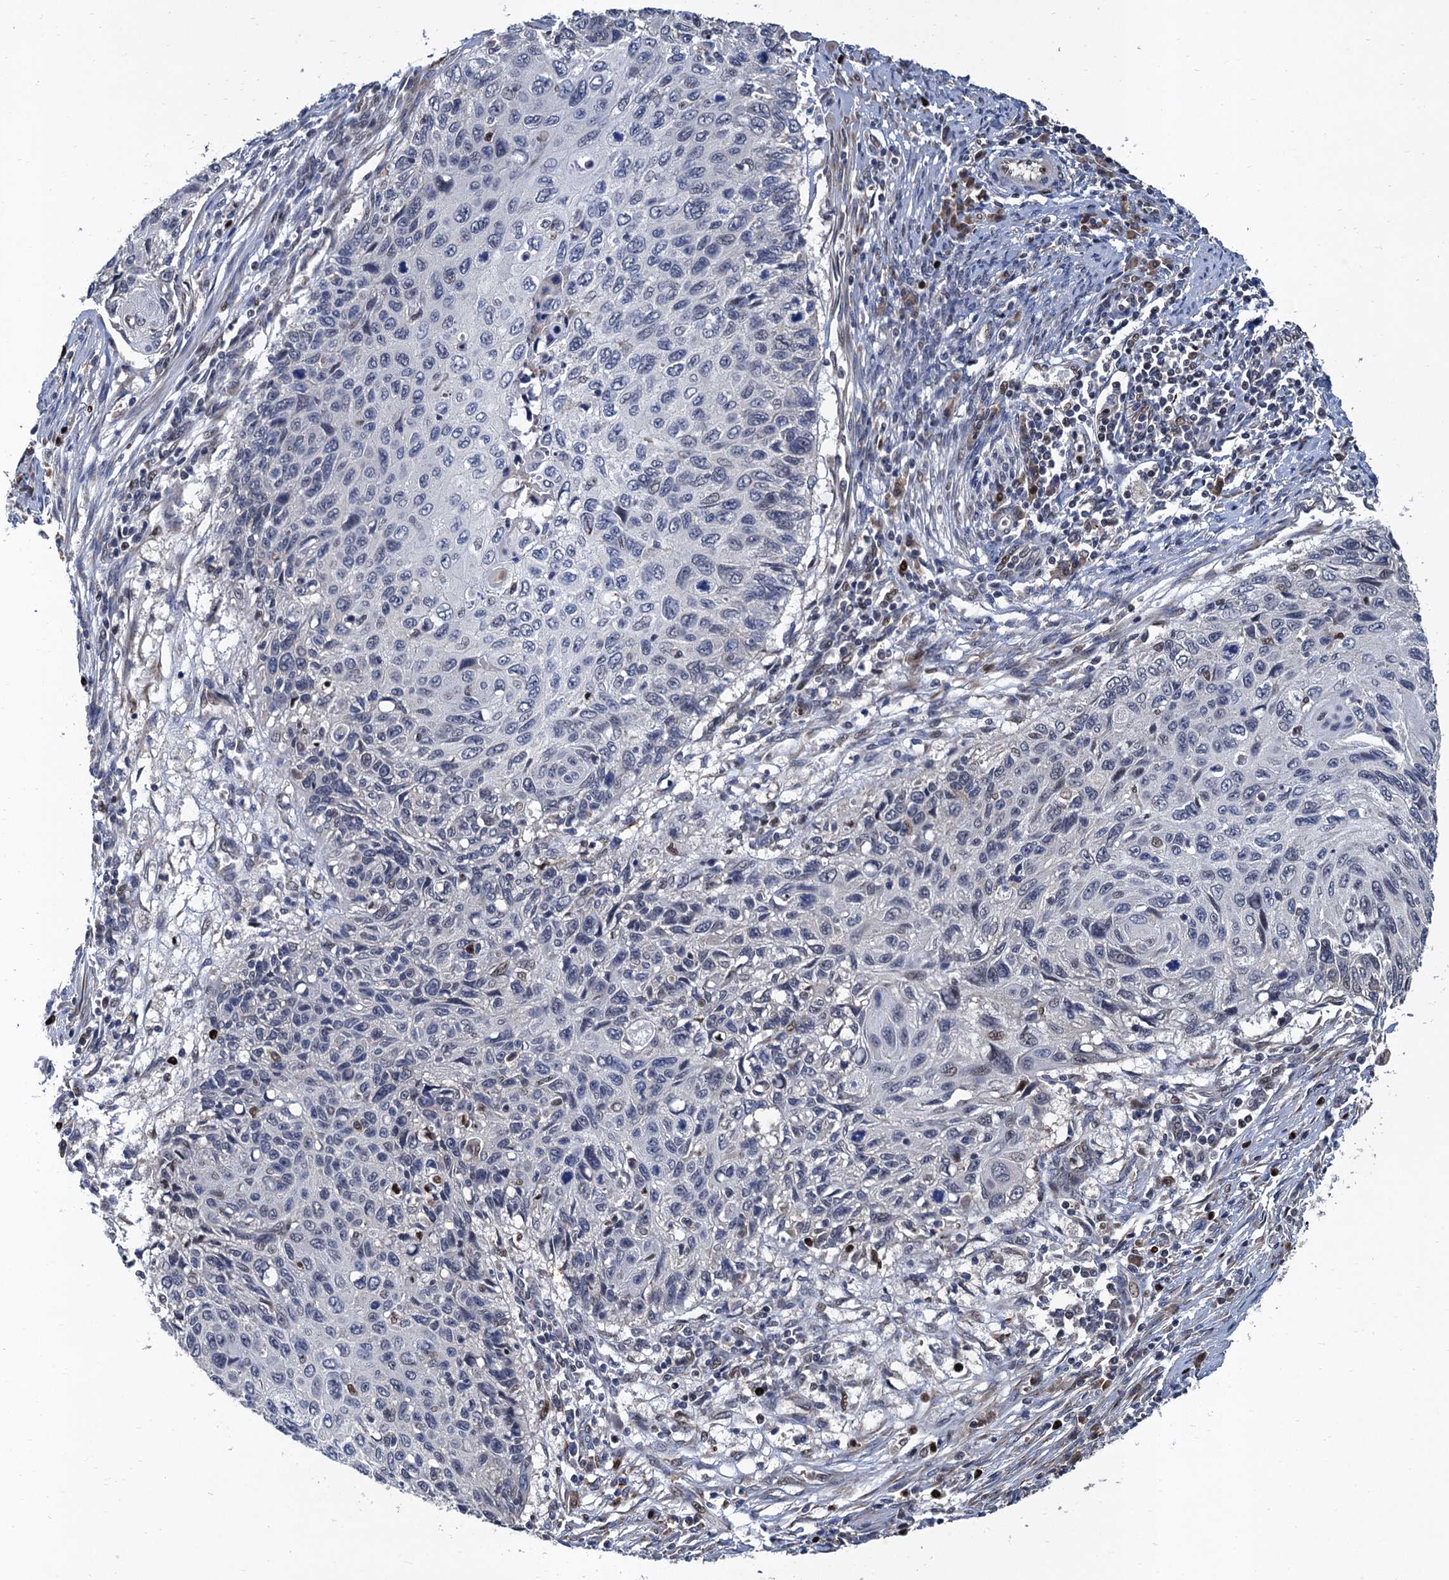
{"staining": {"intensity": "negative", "quantity": "none", "location": "none"}, "tissue": "cervical cancer", "cell_type": "Tumor cells", "image_type": "cancer", "snomed": [{"axis": "morphology", "description": "Squamous cell carcinoma, NOS"}, {"axis": "topography", "description": "Cervix"}], "caption": "Tumor cells show no significant positivity in cervical squamous cell carcinoma.", "gene": "TSEN34", "patient": {"sex": "female", "age": 70}}